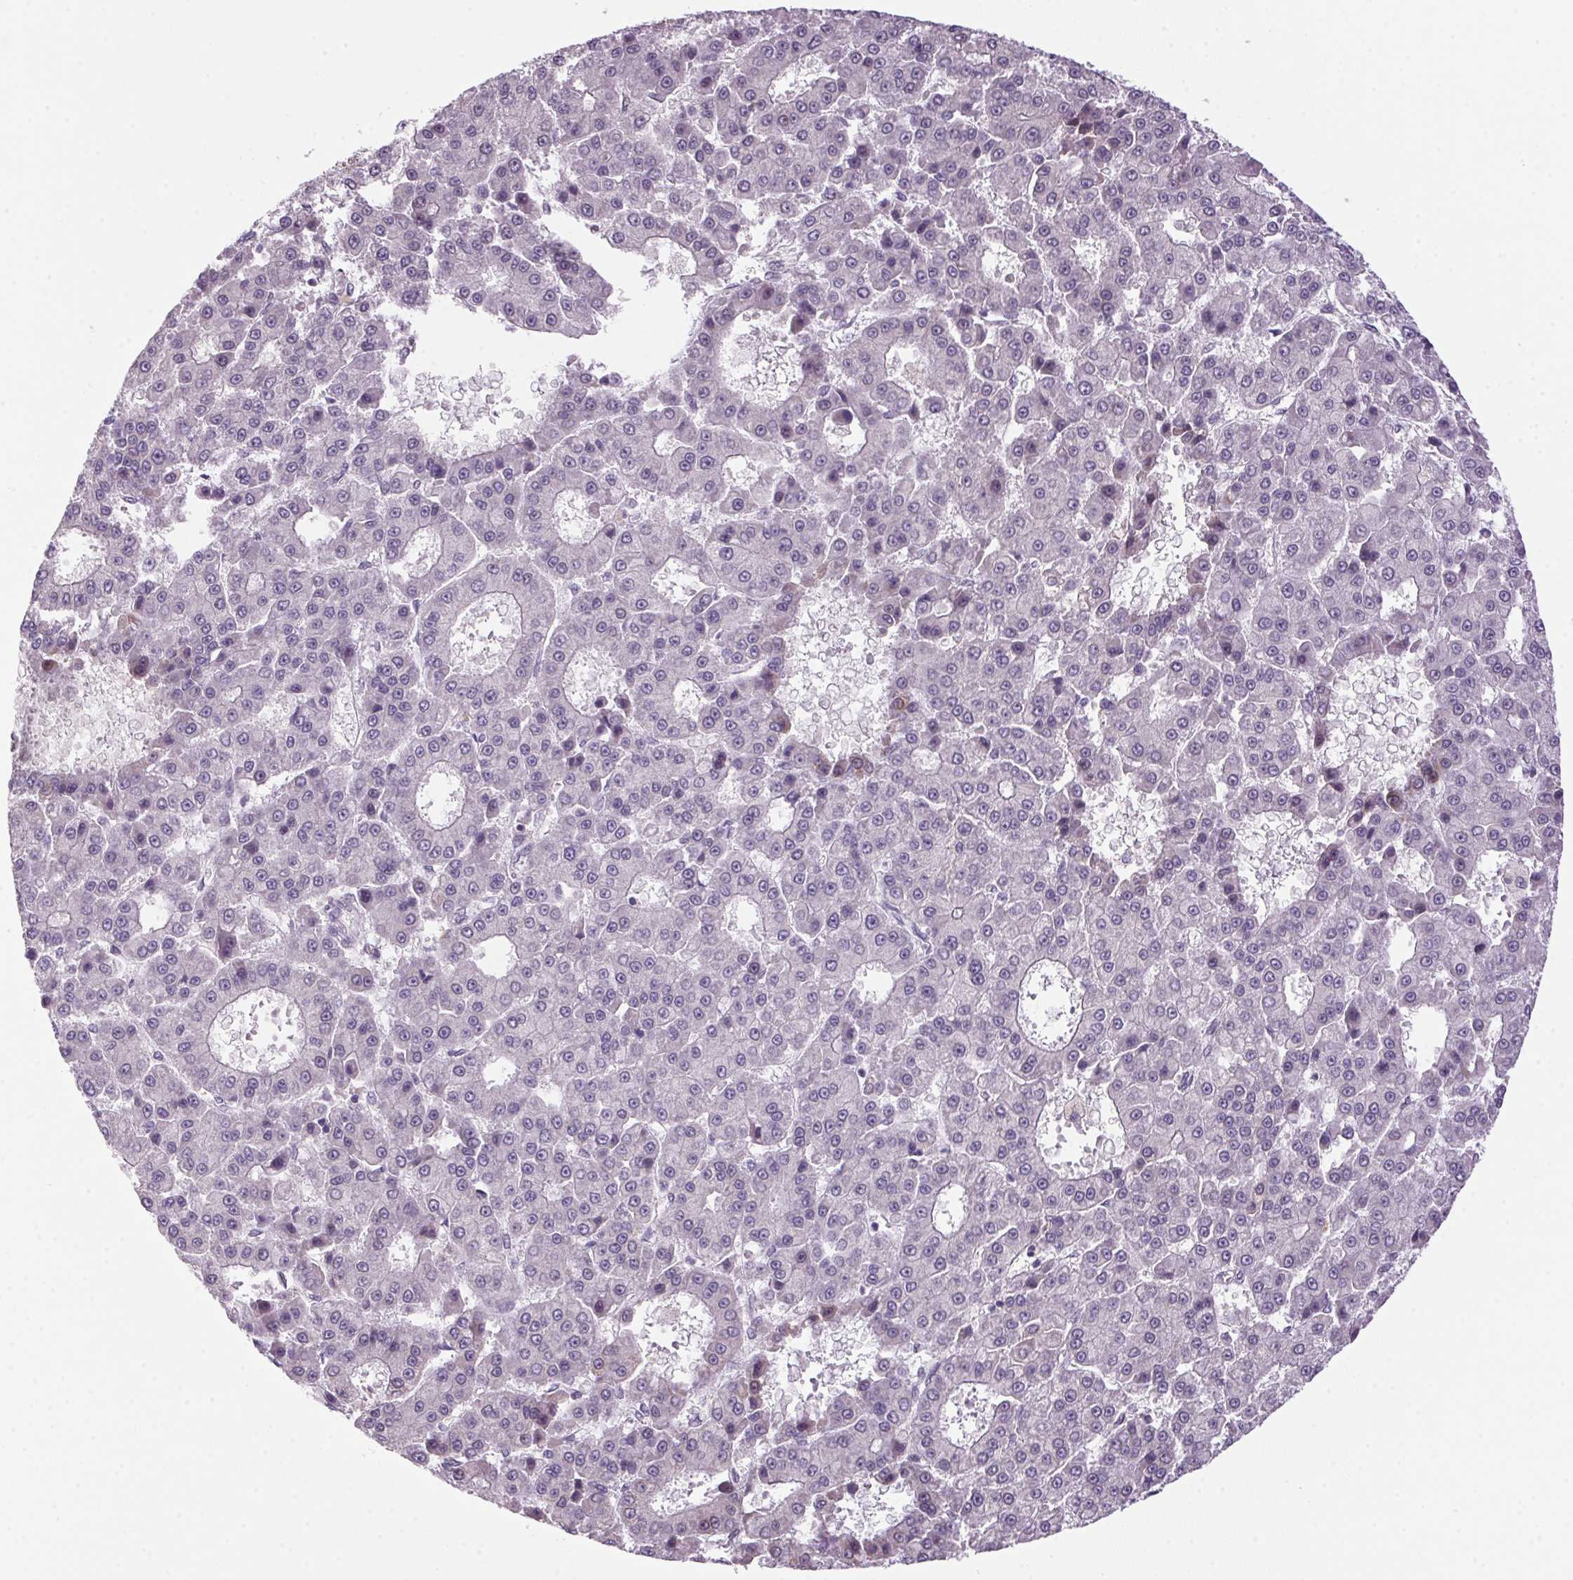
{"staining": {"intensity": "negative", "quantity": "none", "location": "none"}, "tissue": "liver cancer", "cell_type": "Tumor cells", "image_type": "cancer", "snomed": [{"axis": "morphology", "description": "Carcinoma, Hepatocellular, NOS"}, {"axis": "topography", "description": "Liver"}], "caption": "This is a micrograph of IHC staining of hepatocellular carcinoma (liver), which shows no expression in tumor cells.", "gene": "AKR1E2", "patient": {"sex": "male", "age": 70}}